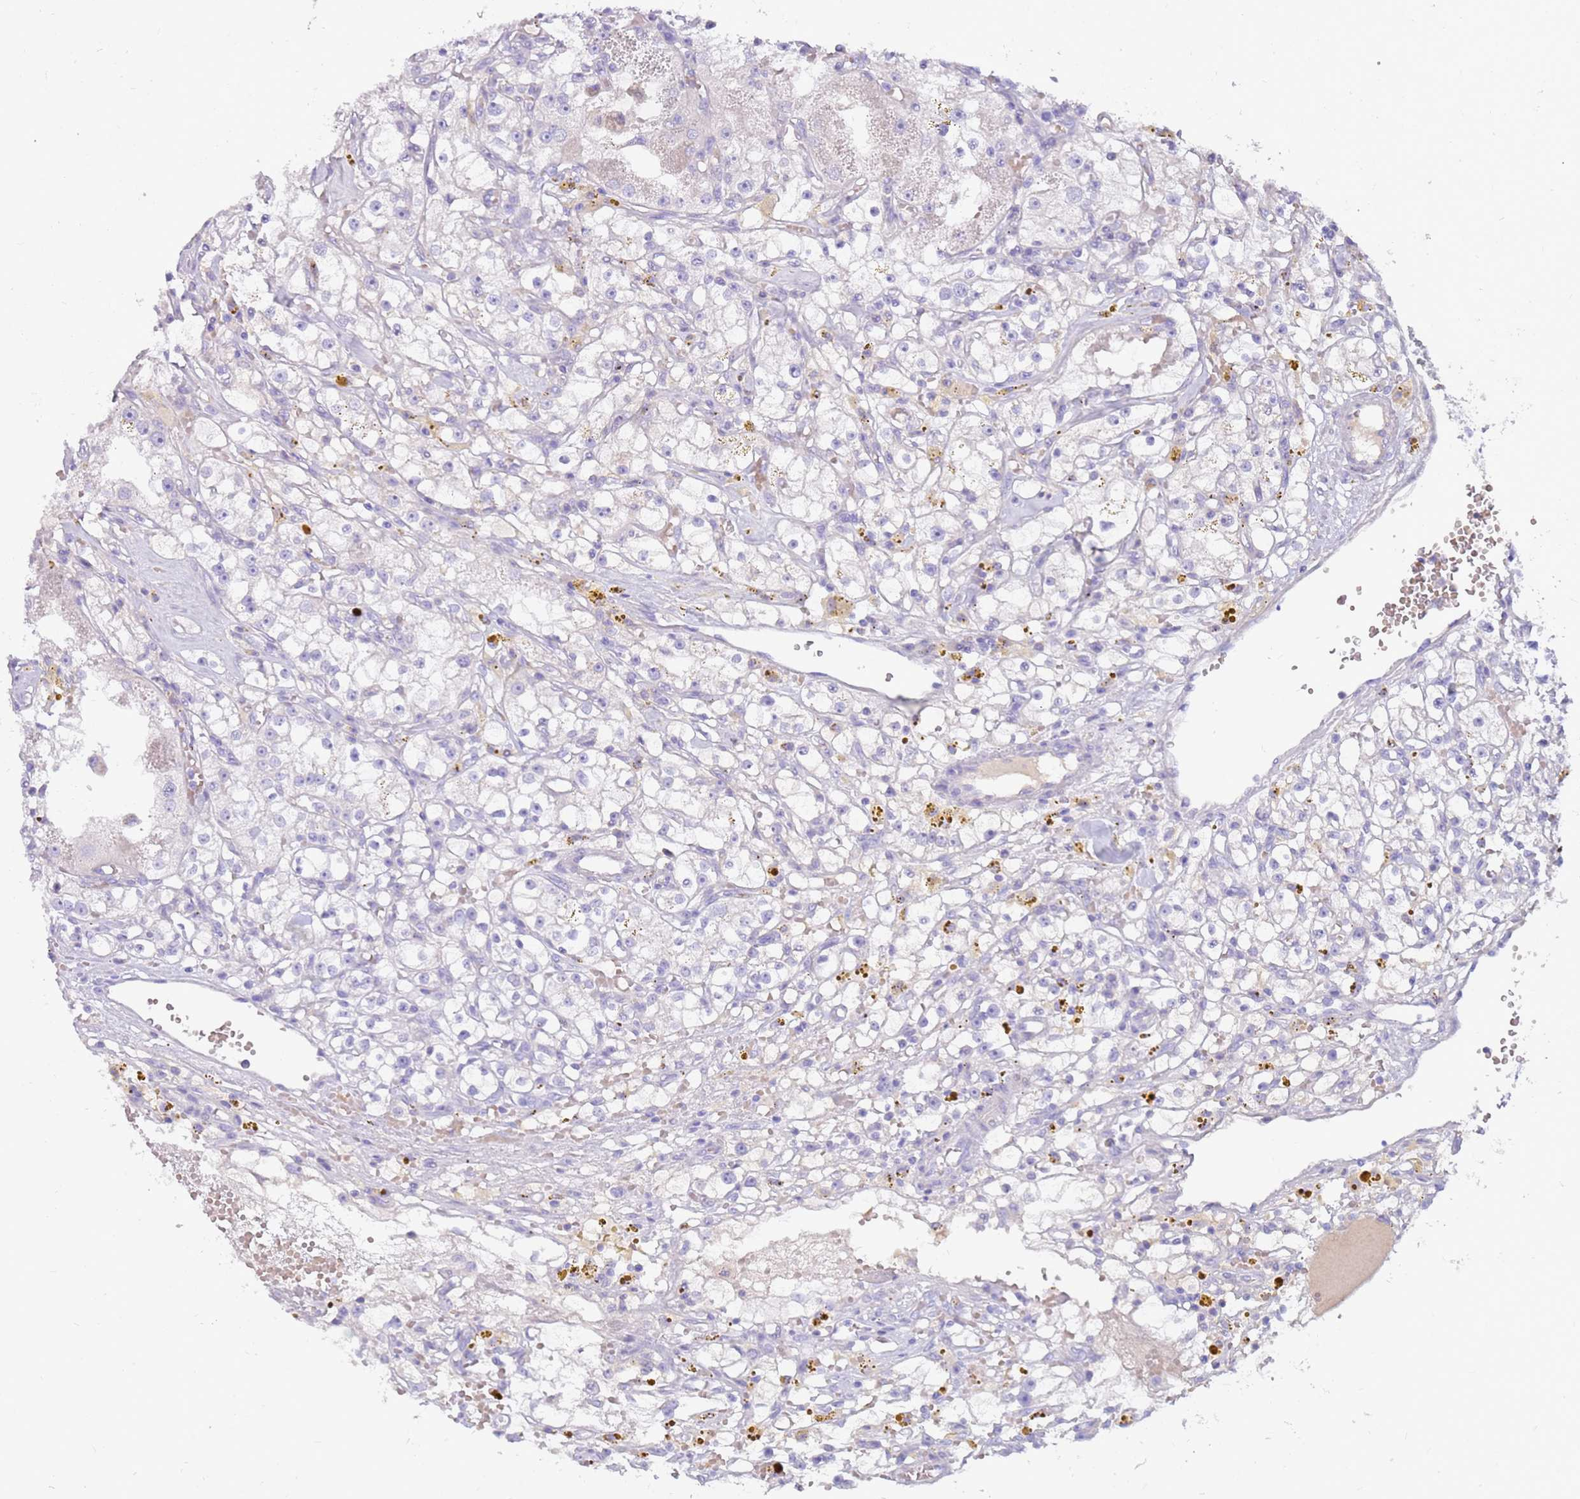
{"staining": {"intensity": "negative", "quantity": "none", "location": "none"}, "tissue": "renal cancer", "cell_type": "Tumor cells", "image_type": "cancer", "snomed": [{"axis": "morphology", "description": "Adenocarcinoma, NOS"}, {"axis": "topography", "description": "Kidney"}], "caption": "Renal cancer stained for a protein using immunohistochemistry (IHC) reveals no staining tumor cells.", "gene": "EVPLL", "patient": {"sex": "male", "age": 56}}